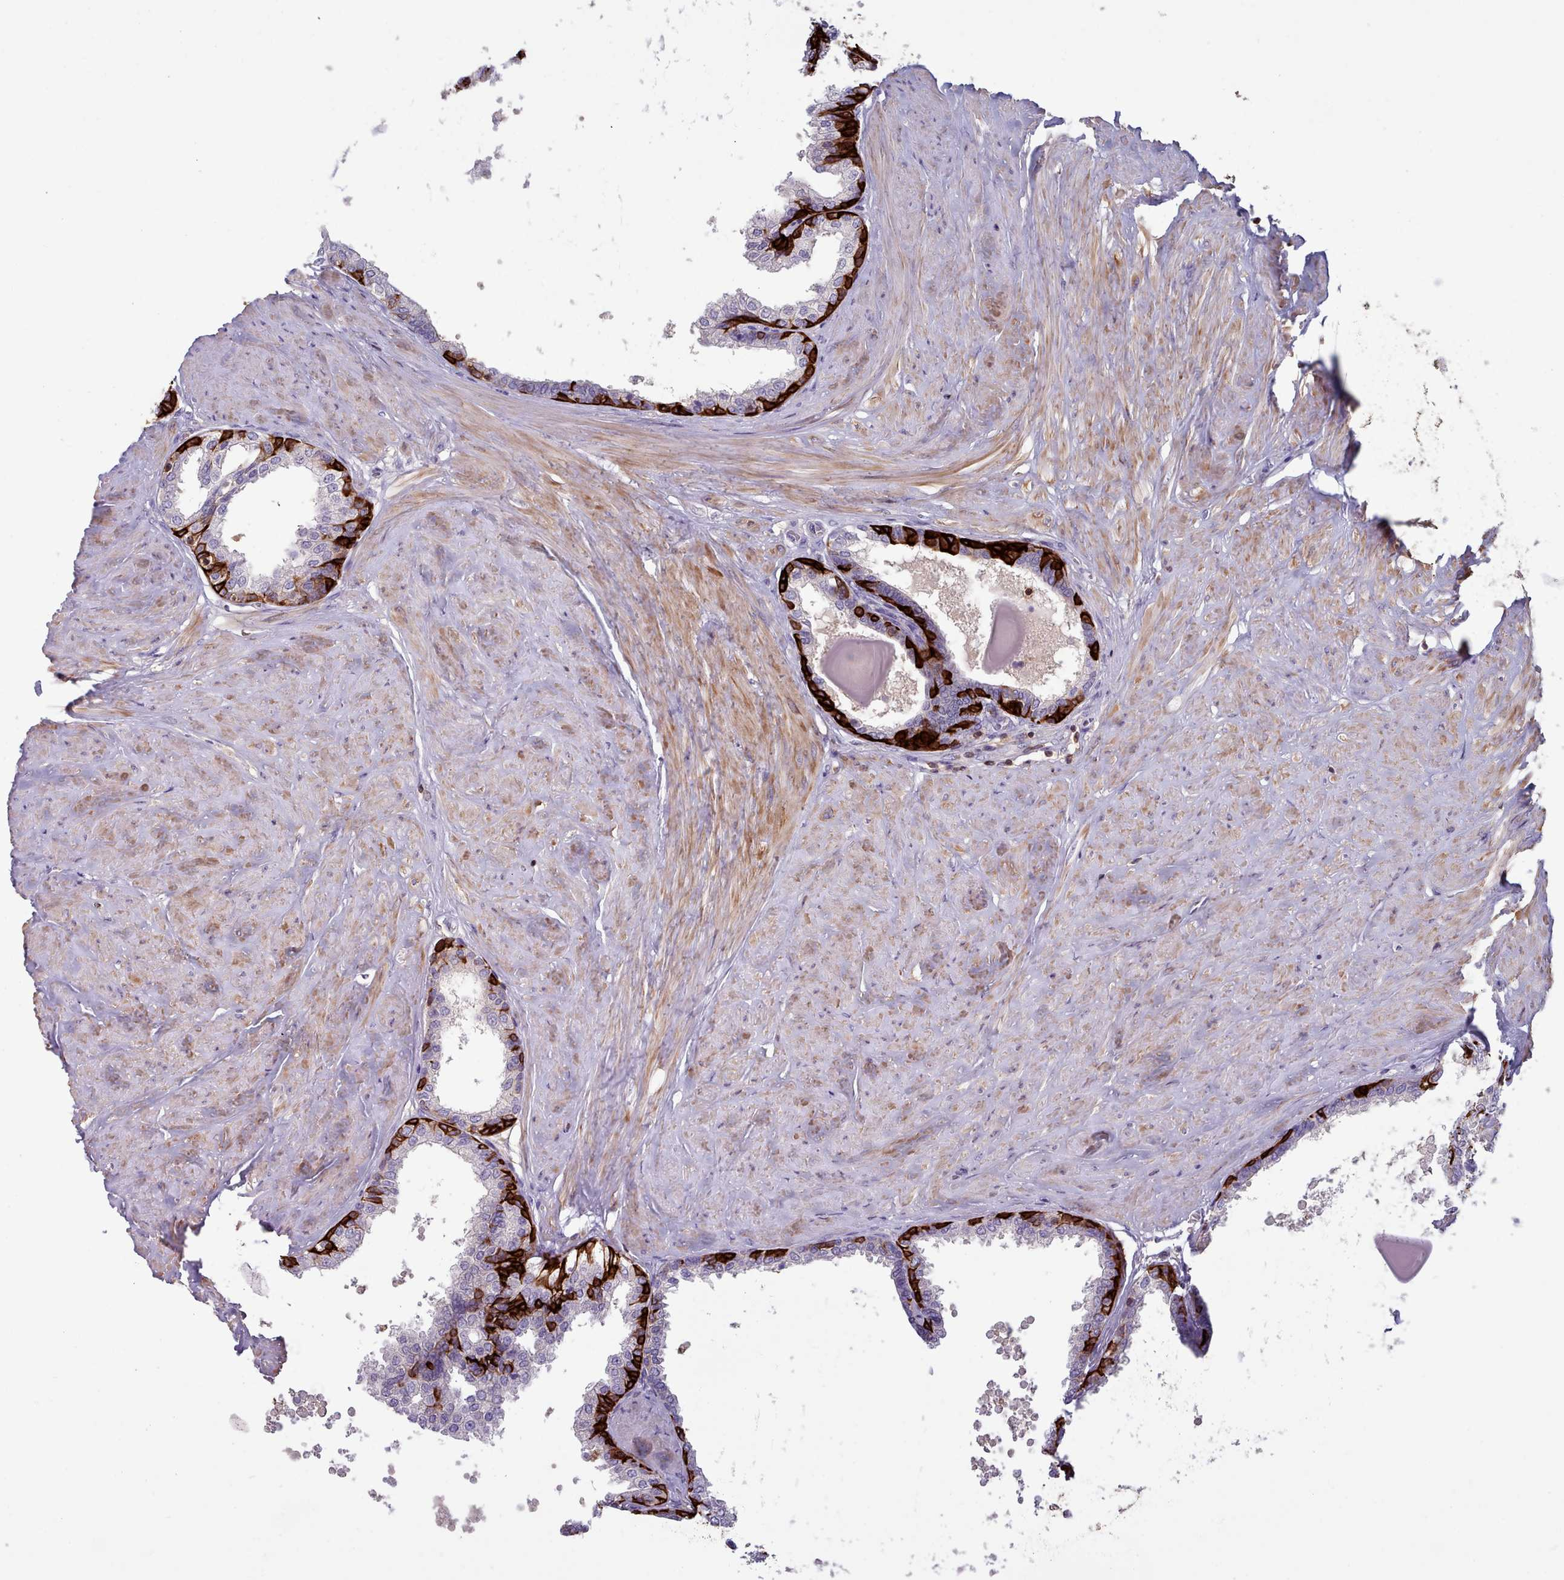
{"staining": {"intensity": "strong", "quantity": "<25%", "location": "cytoplasmic/membranous"}, "tissue": "prostate", "cell_type": "Glandular cells", "image_type": "normal", "snomed": [{"axis": "morphology", "description": "Normal tissue, NOS"}, {"axis": "topography", "description": "Prostate"}], "caption": "Glandular cells reveal medium levels of strong cytoplasmic/membranous positivity in about <25% of cells in normal prostate. Using DAB (brown) and hematoxylin (blue) stains, captured at high magnification using brightfield microscopy.", "gene": "RAC1", "patient": {"sex": "male", "age": 48}}